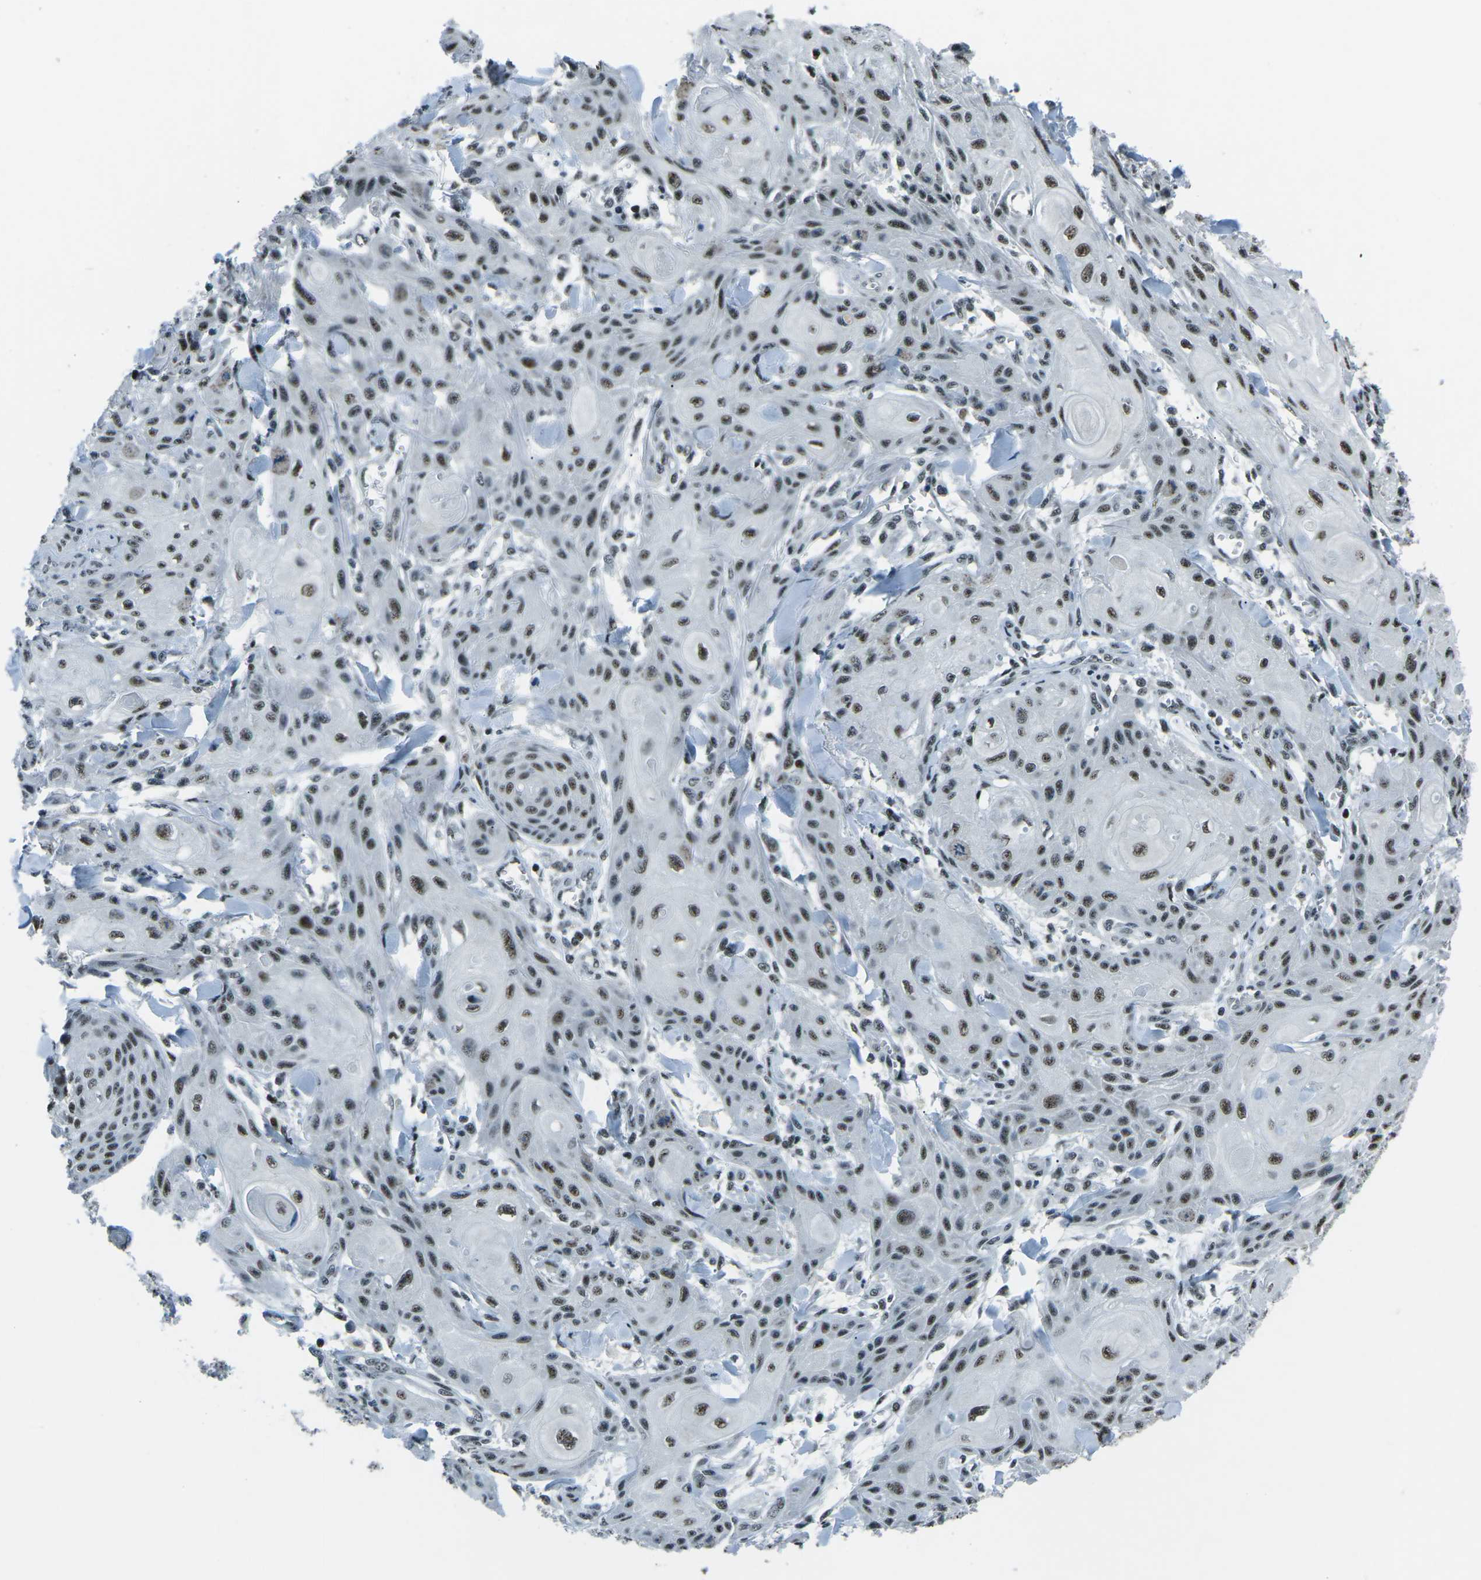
{"staining": {"intensity": "moderate", "quantity": ">75%", "location": "nuclear"}, "tissue": "skin cancer", "cell_type": "Tumor cells", "image_type": "cancer", "snomed": [{"axis": "morphology", "description": "Squamous cell carcinoma, NOS"}, {"axis": "topography", "description": "Skin"}], "caption": "Moderate nuclear expression is present in about >75% of tumor cells in skin squamous cell carcinoma.", "gene": "RBL2", "patient": {"sex": "male", "age": 74}}